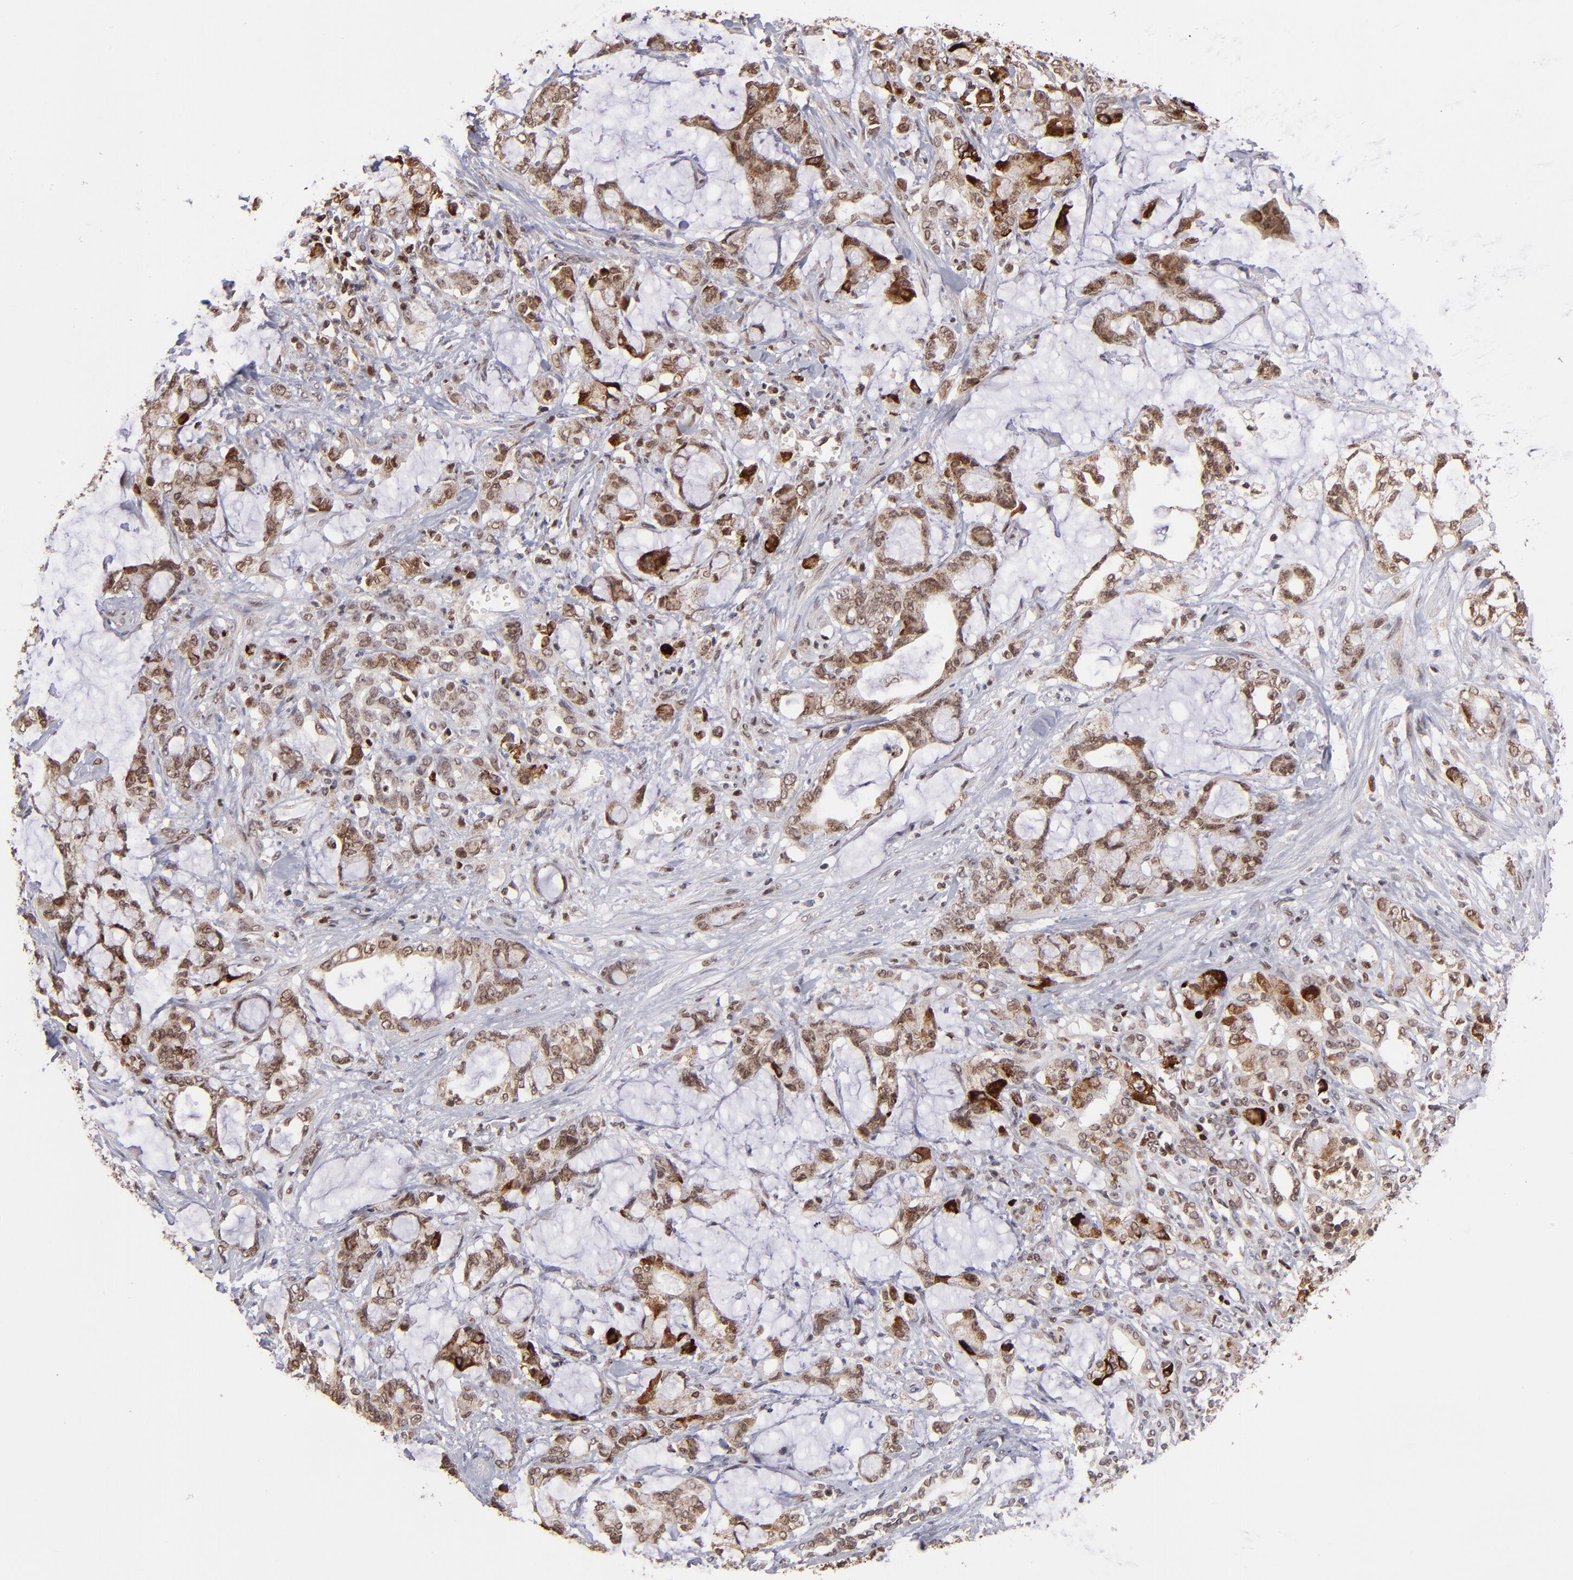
{"staining": {"intensity": "moderate", "quantity": ">75%", "location": "cytoplasmic/membranous,nuclear"}, "tissue": "pancreatic cancer", "cell_type": "Tumor cells", "image_type": "cancer", "snomed": [{"axis": "morphology", "description": "Adenocarcinoma, NOS"}, {"axis": "topography", "description": "Pancreas"}], "caption": "Approximately >75% of tumor cells in human pancreatic adenocarcinoma exhibit moderate cytoplasmic/membranous and nuclear protein positivity as visualized by brown immunohistochemical staining.", "gene": "TOP1MT", "patient": {"sex": "female", "age": 73}}